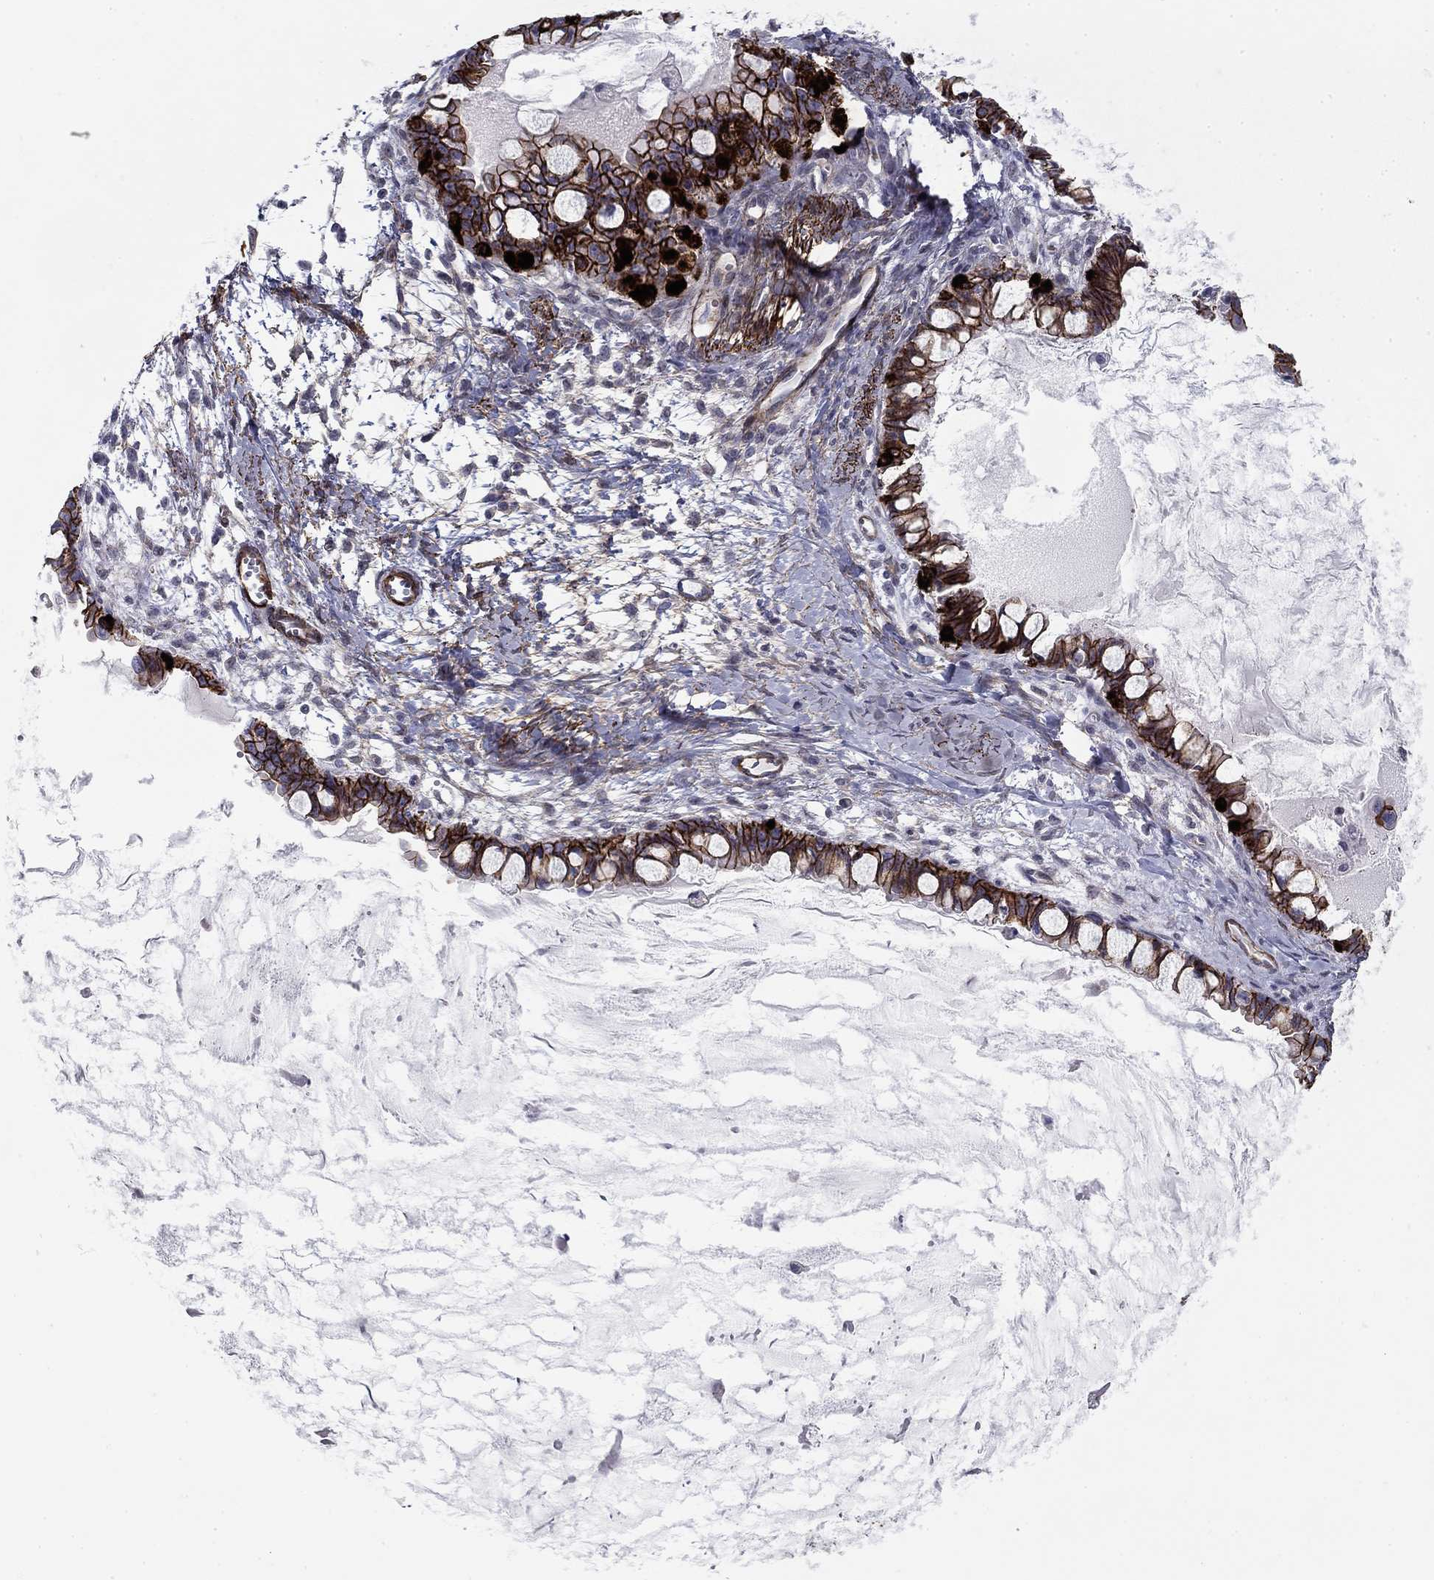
{"staining": {"intensity": "strong", "quantity": ">75%", "location": "cytoplasmic/membranous"}, "tissue": "ovarian cancer", "cell_type": "Tumor cells", "image_type": "cancer", "snomed": [{"axis": "morphology", "description": "Cystadenocarcinoma, mucinous, NOS"}, {"axis": "topography", "description": "Ovary"}], "caption": "This micrograph displays IHC staining of human mucinous cystadenocarcinoma (ovarian), with high strong cytoplasmic/membranous expression in approximately >75% of tumor cells.", "gene": "KRBA1", "patient": {"sex": "female", "age": 63}}